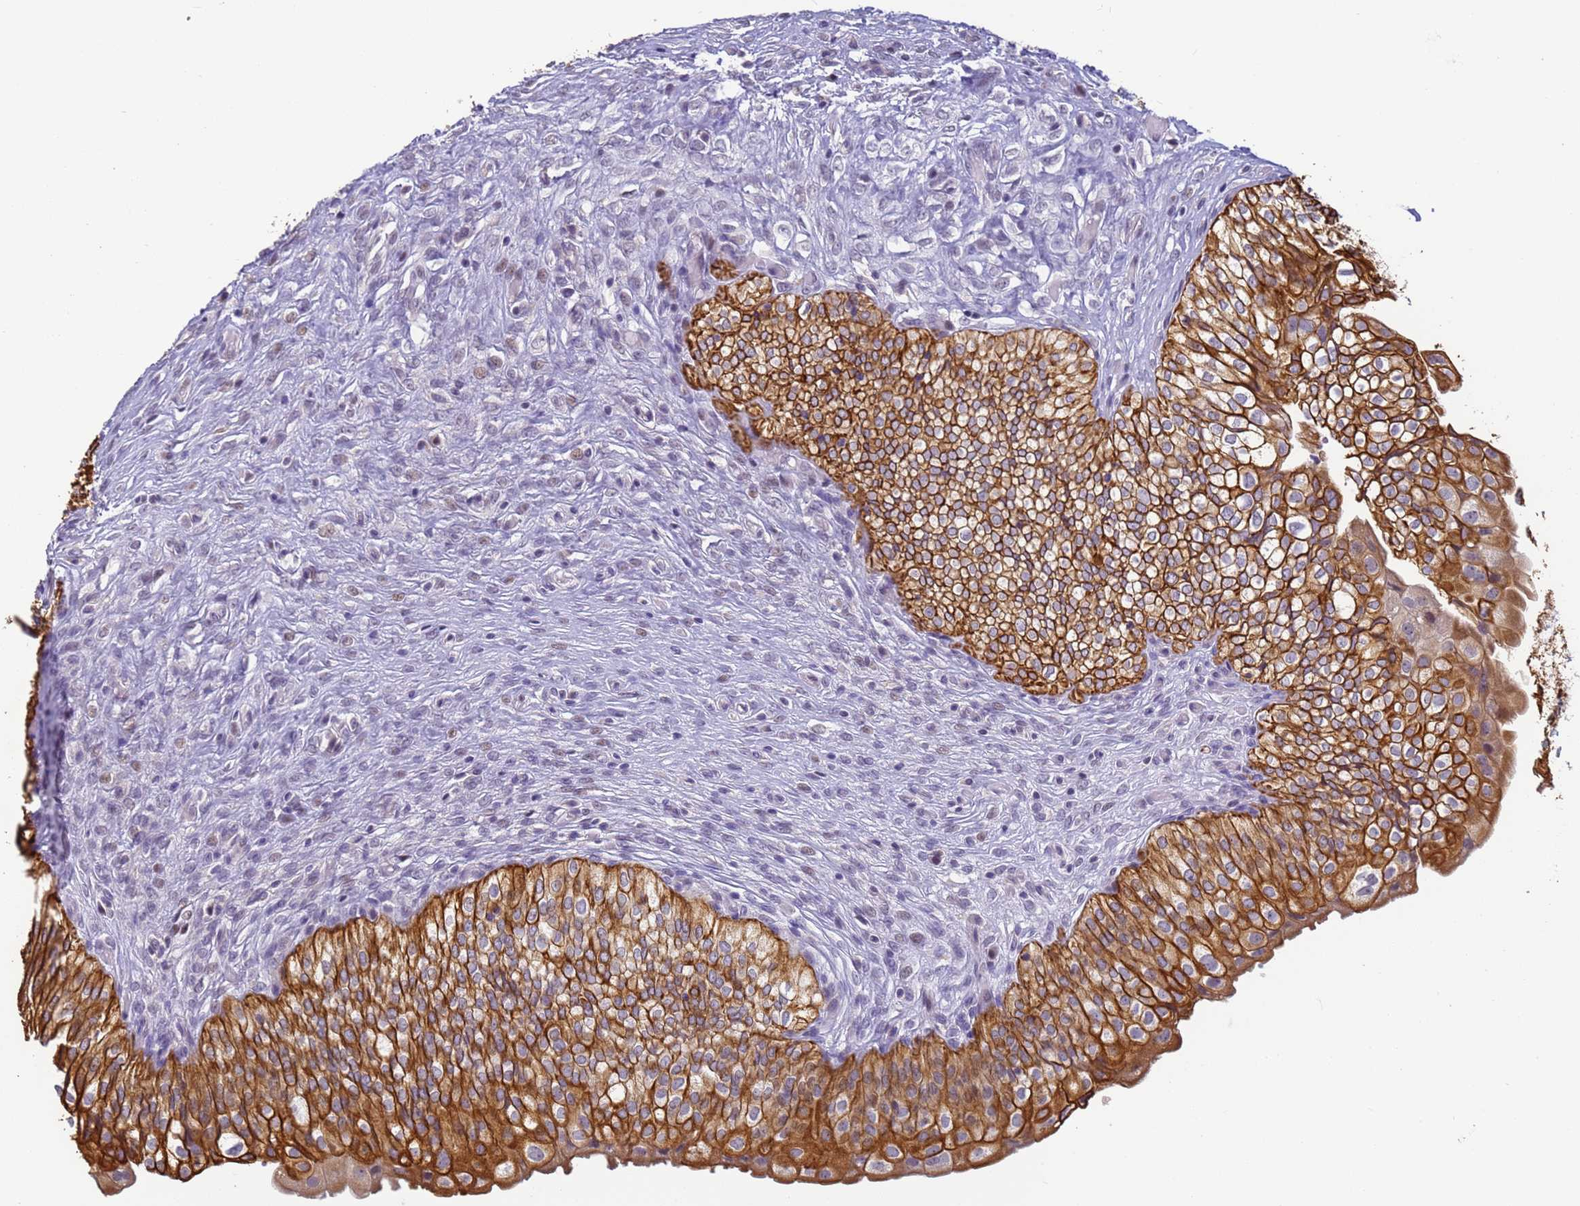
{"staining": {"intensity": "strong", "quantity": ">75%", "location": "cytoplasmic/membranous"}, "tissue": "urinary bladder", "cell_type": "Urothelial cells", "image_type": "normal", "snomed": [{"axis": "morphology", "description": "Normal tissue, NOS"}, {"axis": "topography", "description": "Urinary bladder"}], "caption": "Protein analysis of normal urinary bladder demonstrates strong cytoplasmic/membranous positivity in about >75% of urothelial cells. Nuclei are stained in blue.", "gene": "VWA3A", "patient": {"sex": "male", "age": 55}}